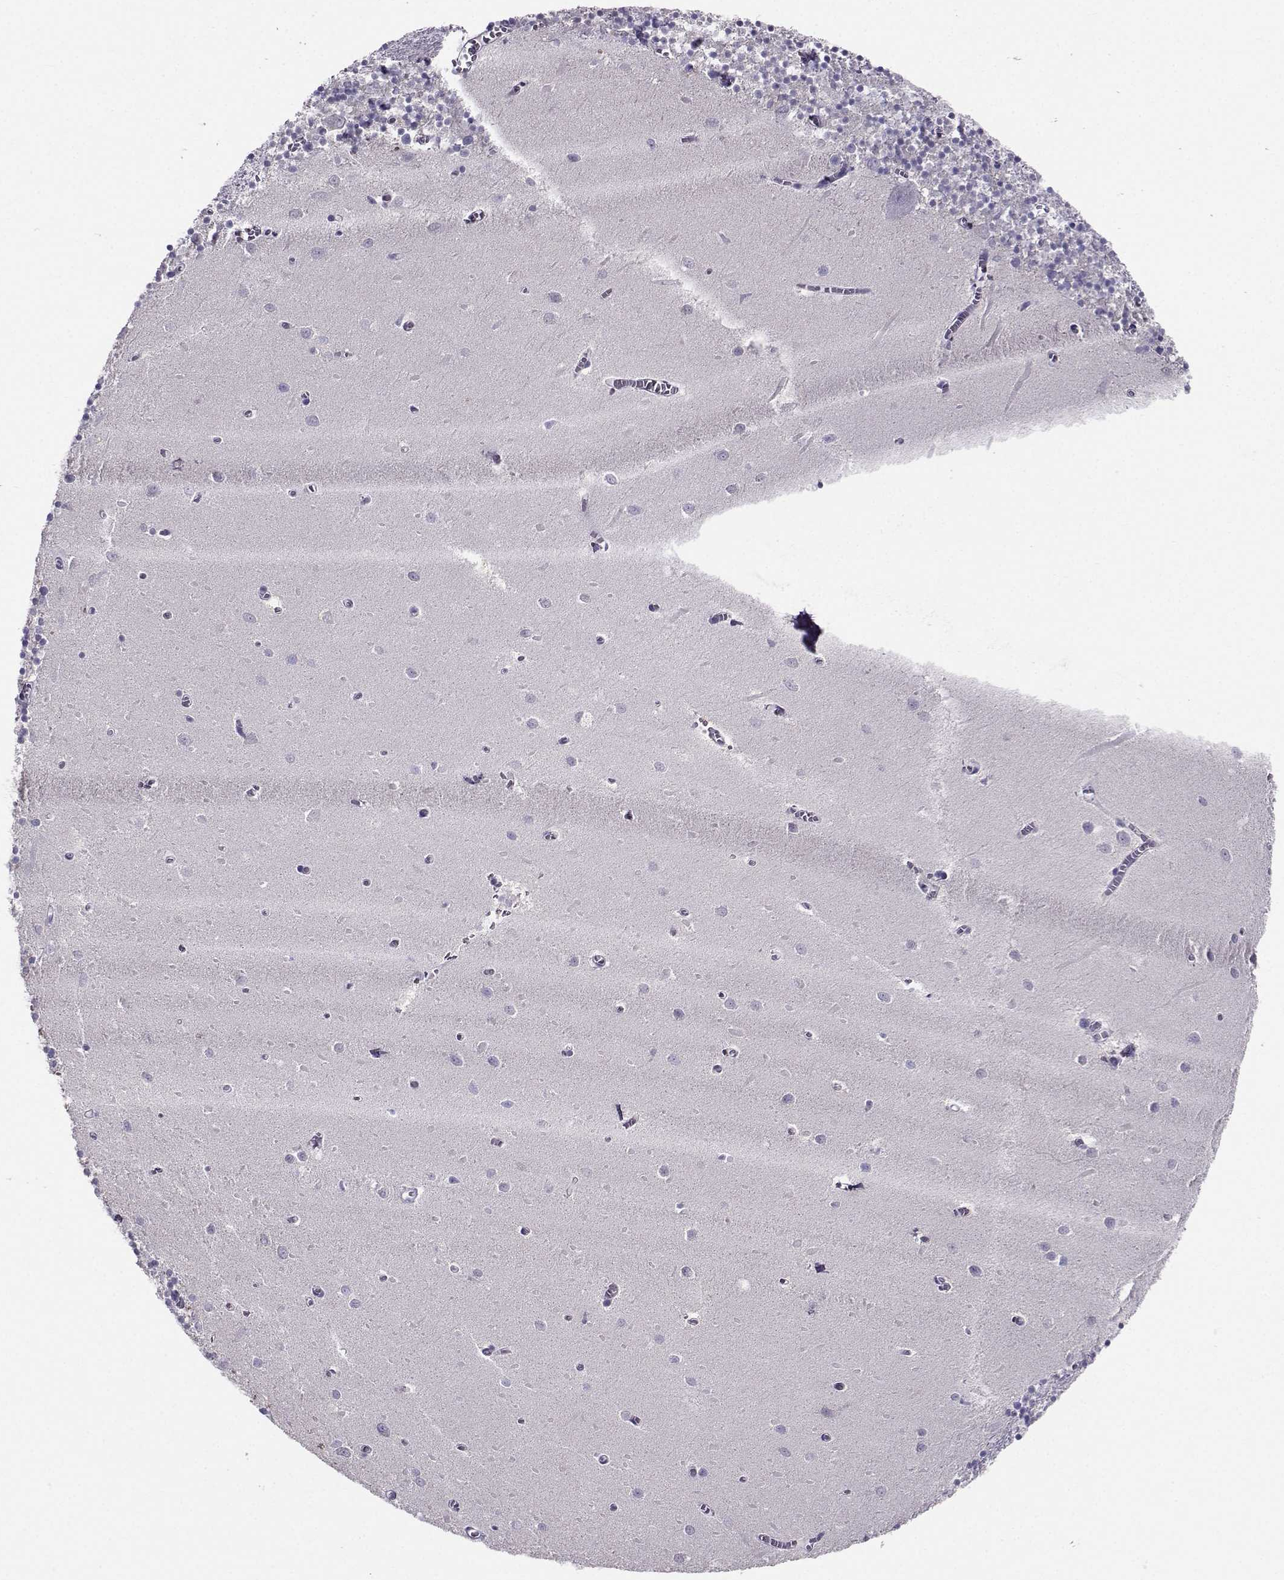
{"staining": {"intensity": "negative", "quantity": "none", "location": "none"}, "tissue": "cerebellum", "cell_type": "Cells in granular layer", "image_type": "normal", "snomed": [{"axis": "morphology", "description": "Normal tissue, NOS"}, {"axis": "topography", "description": "Cerebellum"}], "caption": "Immunohistochemistry image of unremarkable cerebellum stained for a protein (brown), which demonstrates no staining in cells in granular layer. (Stains: DAB immunohistochemistry (IHC) with hematoxylin counter stain, Microscopy: brightfield microscopy at high magnification).", "gene": "PGK1", "patient": {"sex": "female", "age": 64}}